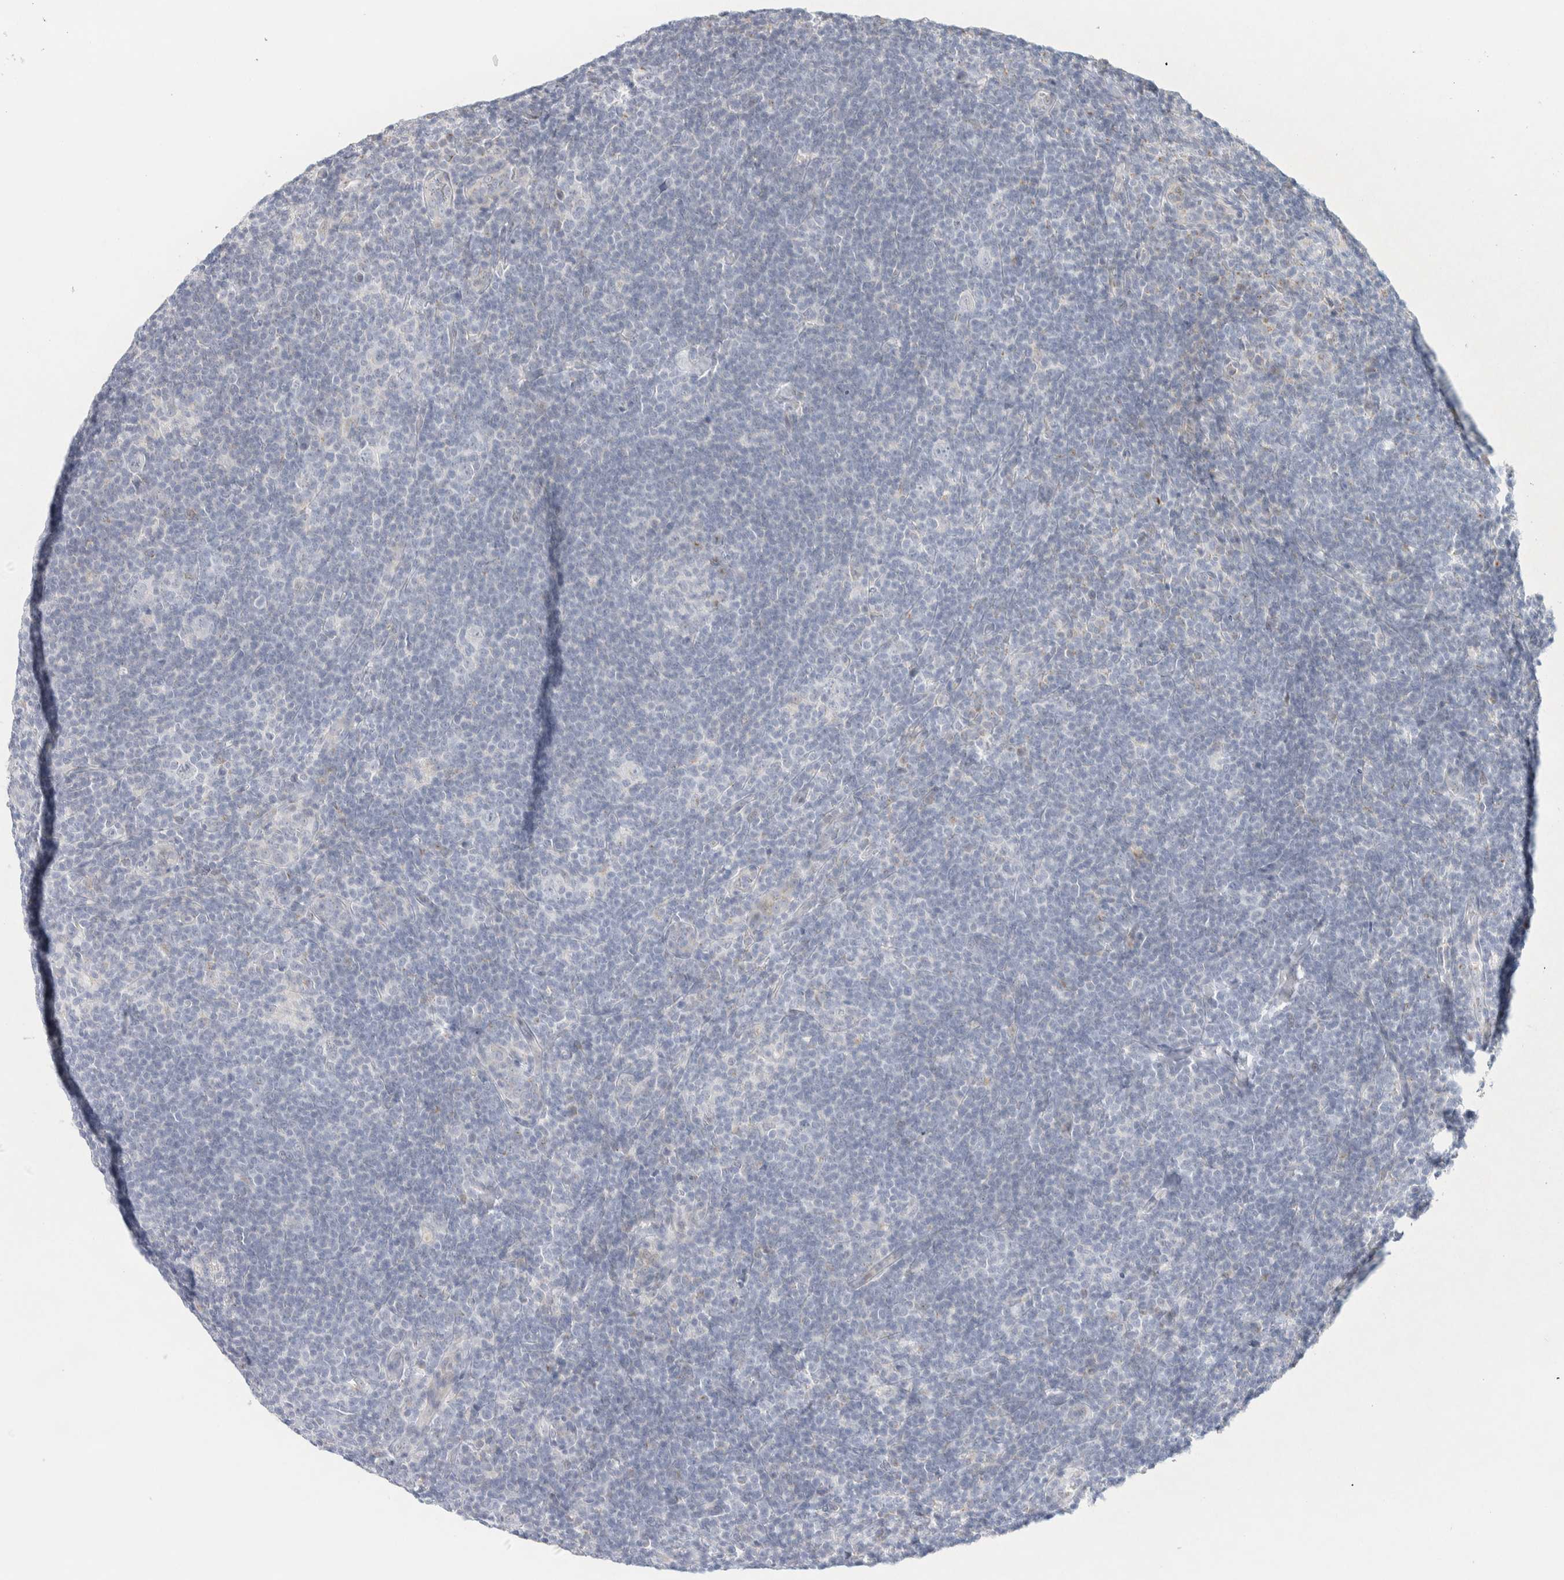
{"staining": {"intensity": "negative", "quantity": "none", "location": "none"}, "tissue": "lymphoma", "cell_type": "Tumor cells", "image_type": "cancer", "snomed": [{"axis": "morphology", "description": "Hodgkin's disease, NOS"}, {"axis": "topography", "description": "Lymph node"}], "caption": "Immunohistochemical staining of Hodgkin's disease demonstrates no significant expression in tumor cells.", "gene": "SPNS3", "patient": {"sex": "female", "age": 57}}